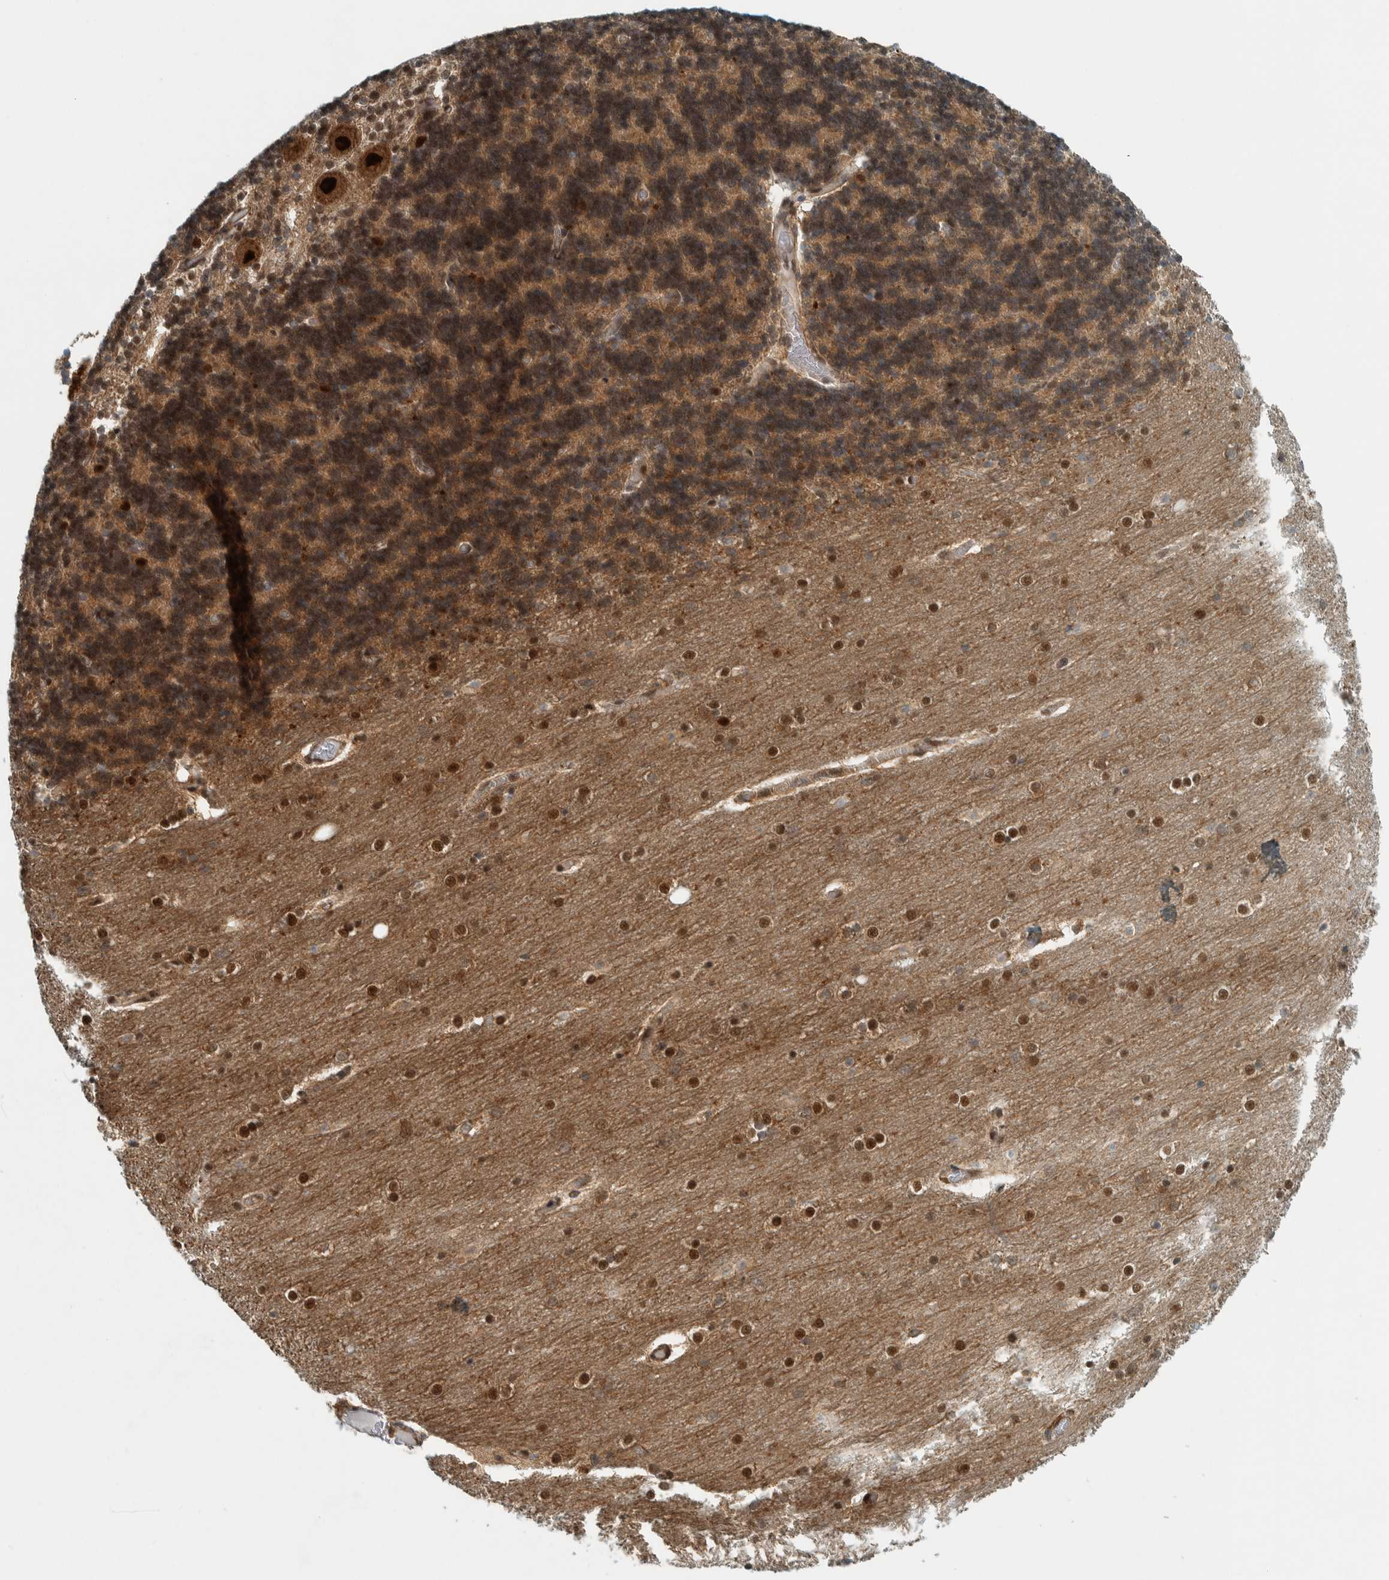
{"staining": {"intensity": "strong", "quantity": "25%-75%", "location": "cytoplasmic/membranous"}, "tissue": "cerebellum", "cell_type": "Cells in granular layer", "image_type": "normal", "snomed": [{"axis": "morphology", "description": "Normal tissue, NOS"}, {"axis": "topography", "description": "Cerebellum"}], "caption": "Protein staining of normal cerebellum demonstrates strong cytoplasmic/membranous positivity in approximately 25%-75% of cells in granular layer. The protein of interest is shown in brown color, while the nuclei are stained blue.", "gene": "COPS3", "patient": {"sex": "female", "age": 54}}